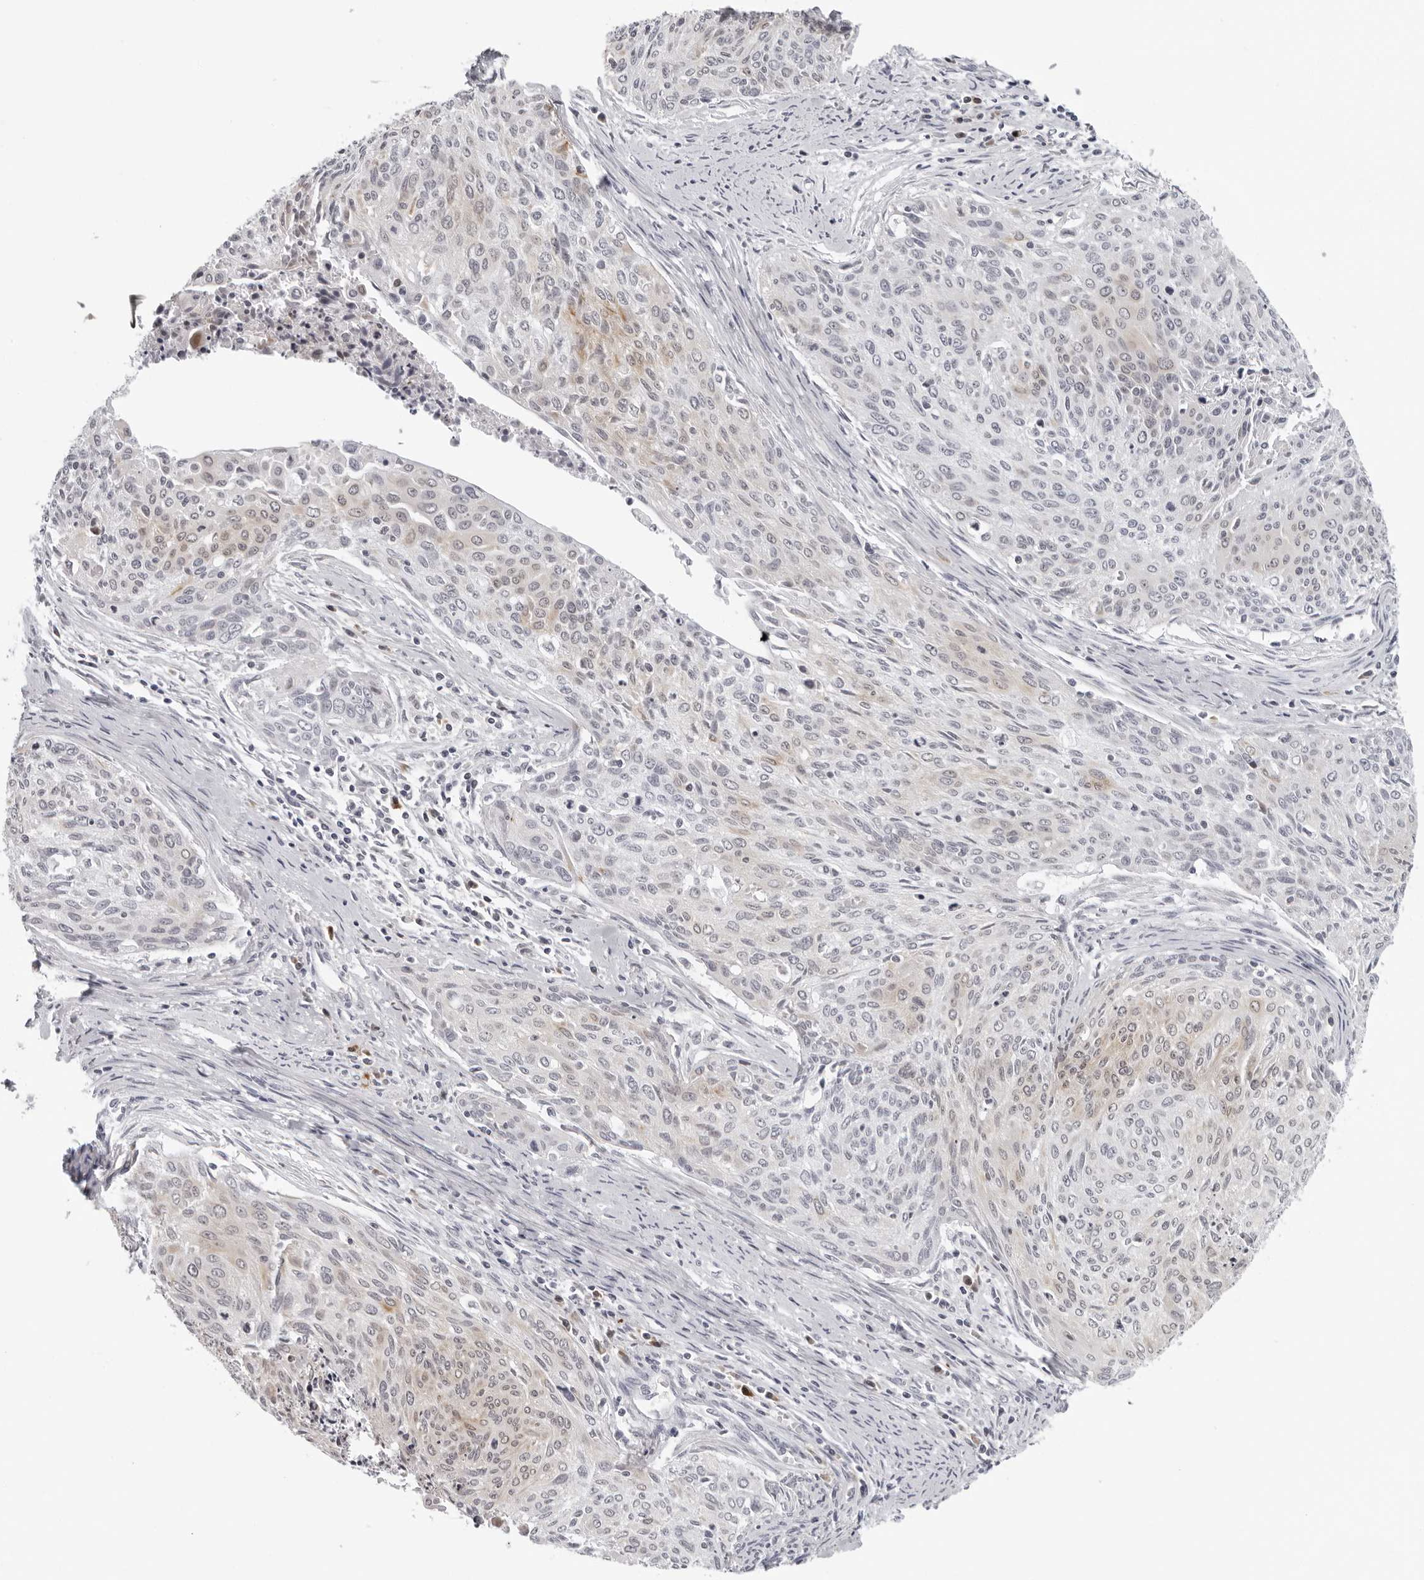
{"staining": {"intensity": "weak", "quantity": "<25%", "location": "cytoplasmic/membranous"}, "tissue": "cervical cancer", "cell_type": "Tumor cells", "image_type": "cancer", "snomed": [{"axis": "morphology", "description": "Squamous cell carcinoma, NOS"}, {"axis": "topography", "description": "Cervix"}], "caption": "High power microscopy histopathology image of an IHC micrograph of cervical cancer (squamous cell carcinoma), revealing no significant staining in tumor cells.", "gene": "PIP4K2C", "patient": {"sex": "female", "age": 55}}